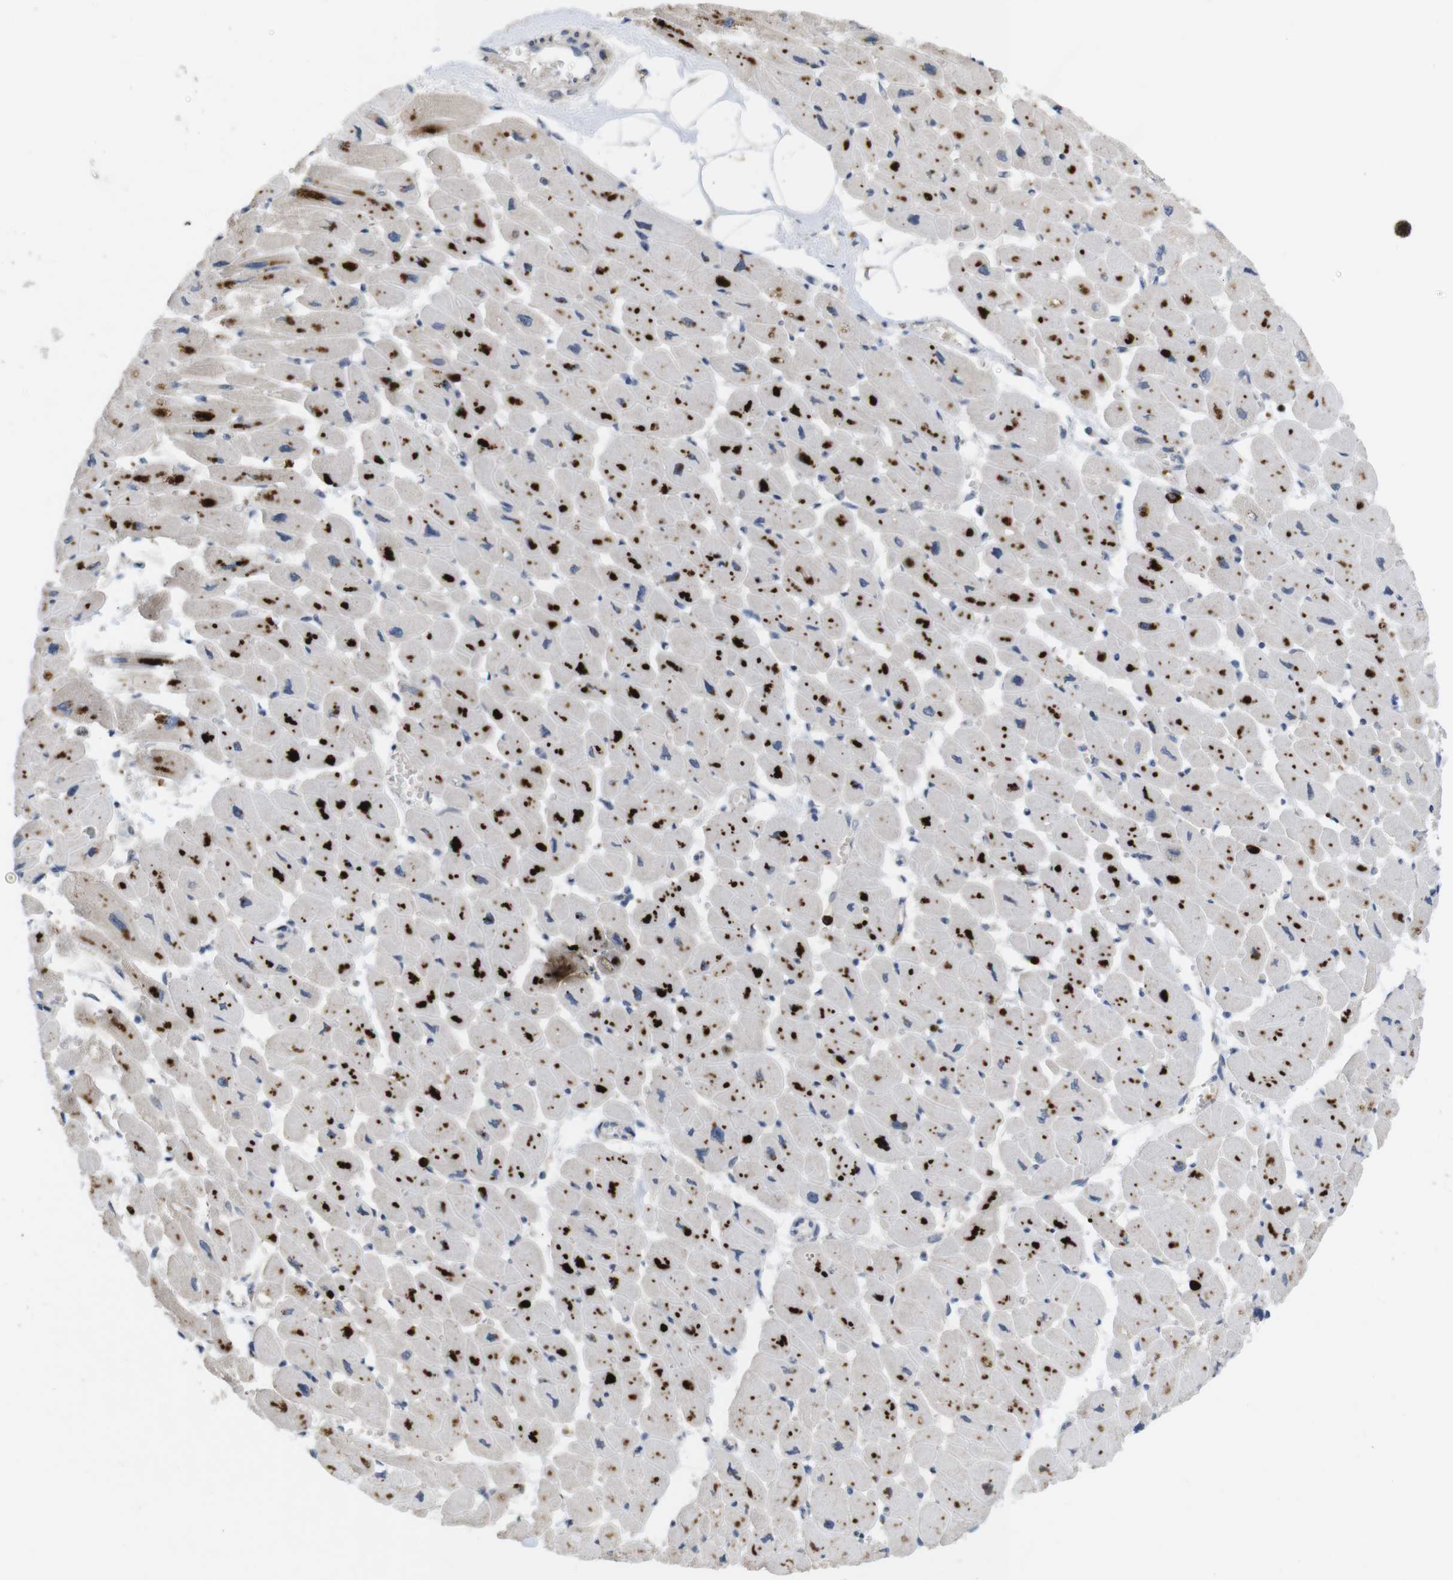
{"staining": {"intensity": "strong", "quantity": ">75%", "location": "cytoplasmic/membranous"}, "tissue": "heart muscle", "cell_type": "Cardiomyocytes", "image_type": "normal", "snomed": [{"axis": "morphology", "description": "Normal tissue, NOS"}, {"axis": "topography", "description": "Heart"}], "caption": "Heart muscle stained with IHC exhibits strong cytoplasmic/membranous expression in approximately >75% of cardiomyocytes. (DAB (3,3'-diaminobenzidine) IHC with brightfield microscopy, high magnification).", "gene": "TSPAN14", "patient": {"sex": "female", "age": 54}}